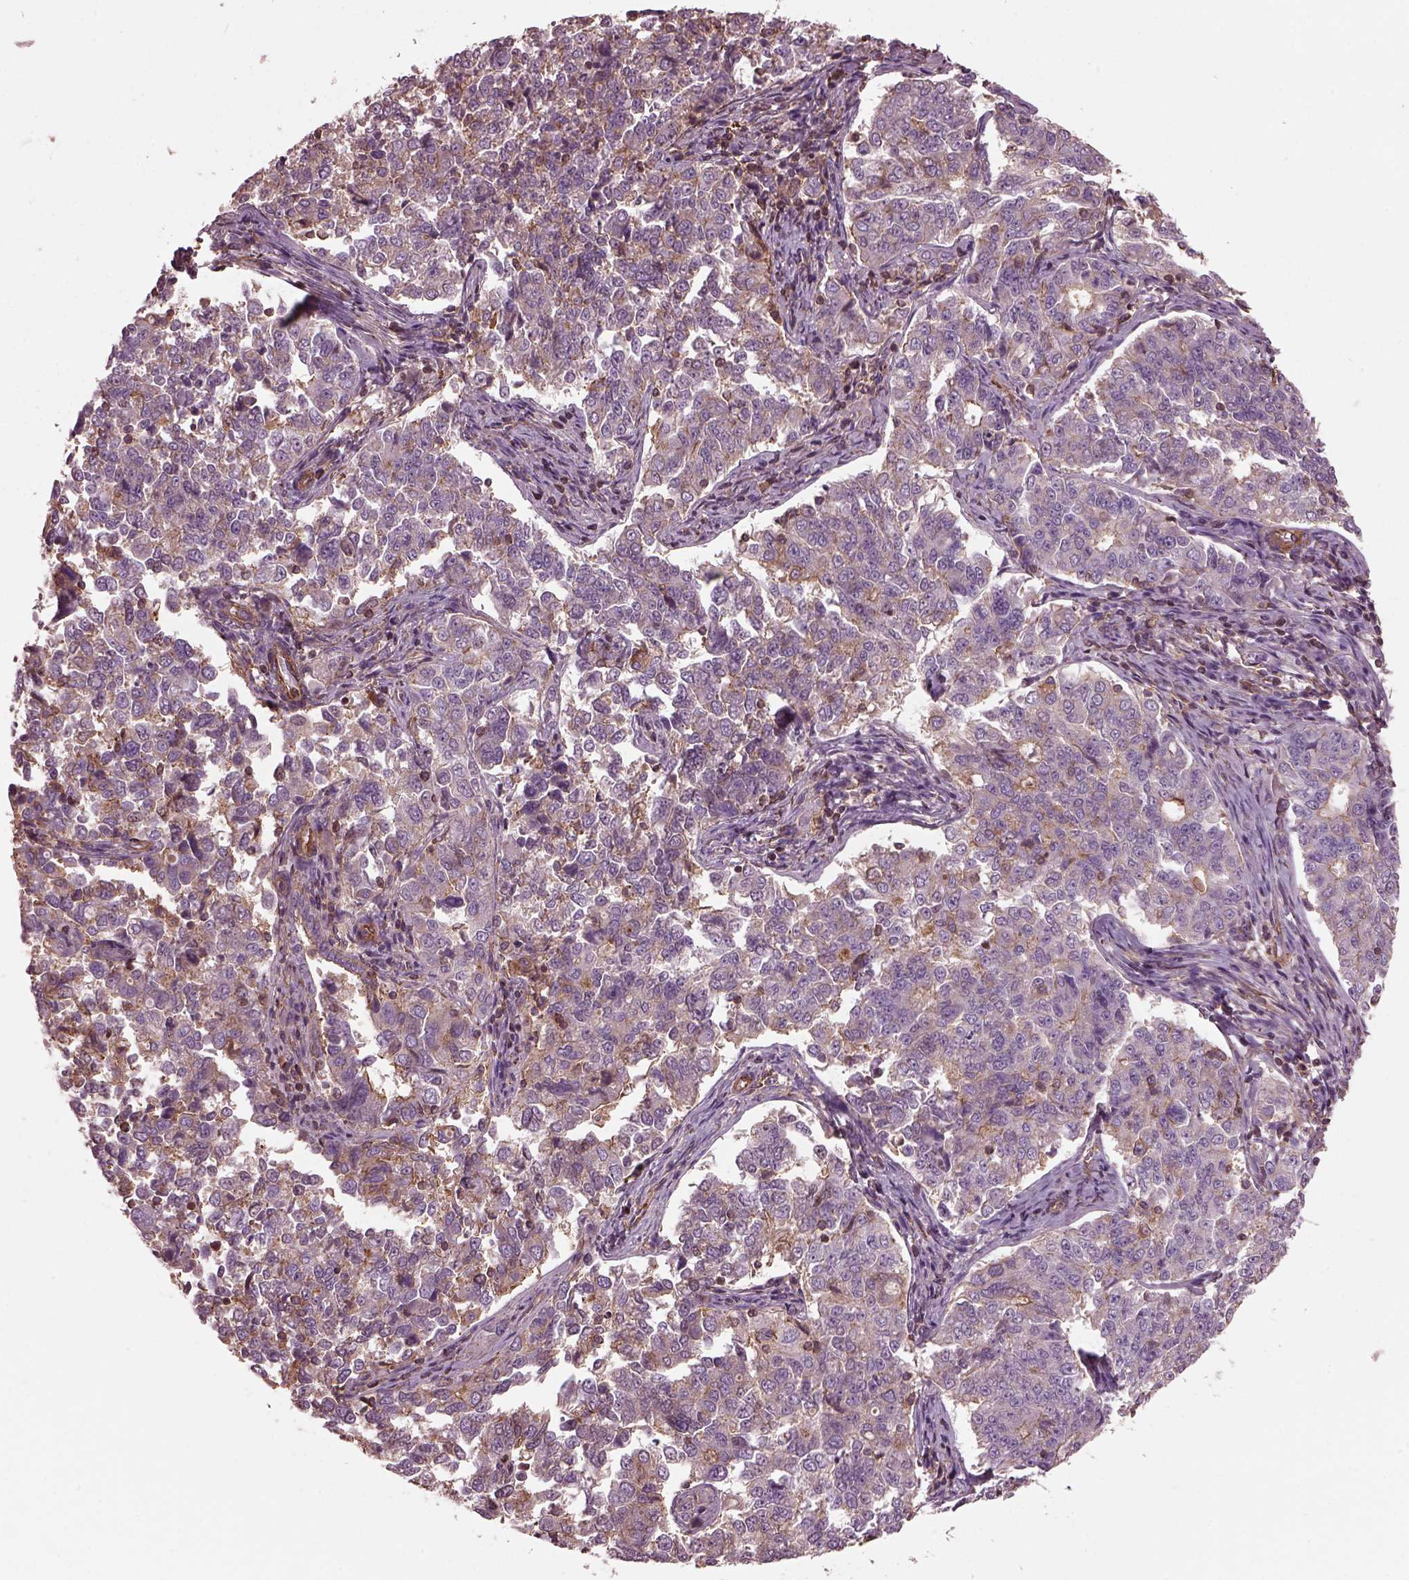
{"staining": {"intensity": "weak", "quantity": "<25%", "location": "cytoplasmic/membranous"}, "tissue": "endometrial cancer", "cell_type": "Tumor cells", "image_type": "cancer", "snomed": [{"axis": "morphology", "description": "Adenocarcinoma, NOS"}, {"axis": "topography", "description": "Endometrium"}], "caption": "There is no significant expression in tumor cells of endometrial cancer (adenocarcinoma).", "gene": "MYL6", "patient": {"sex": "female", "age": 43}}